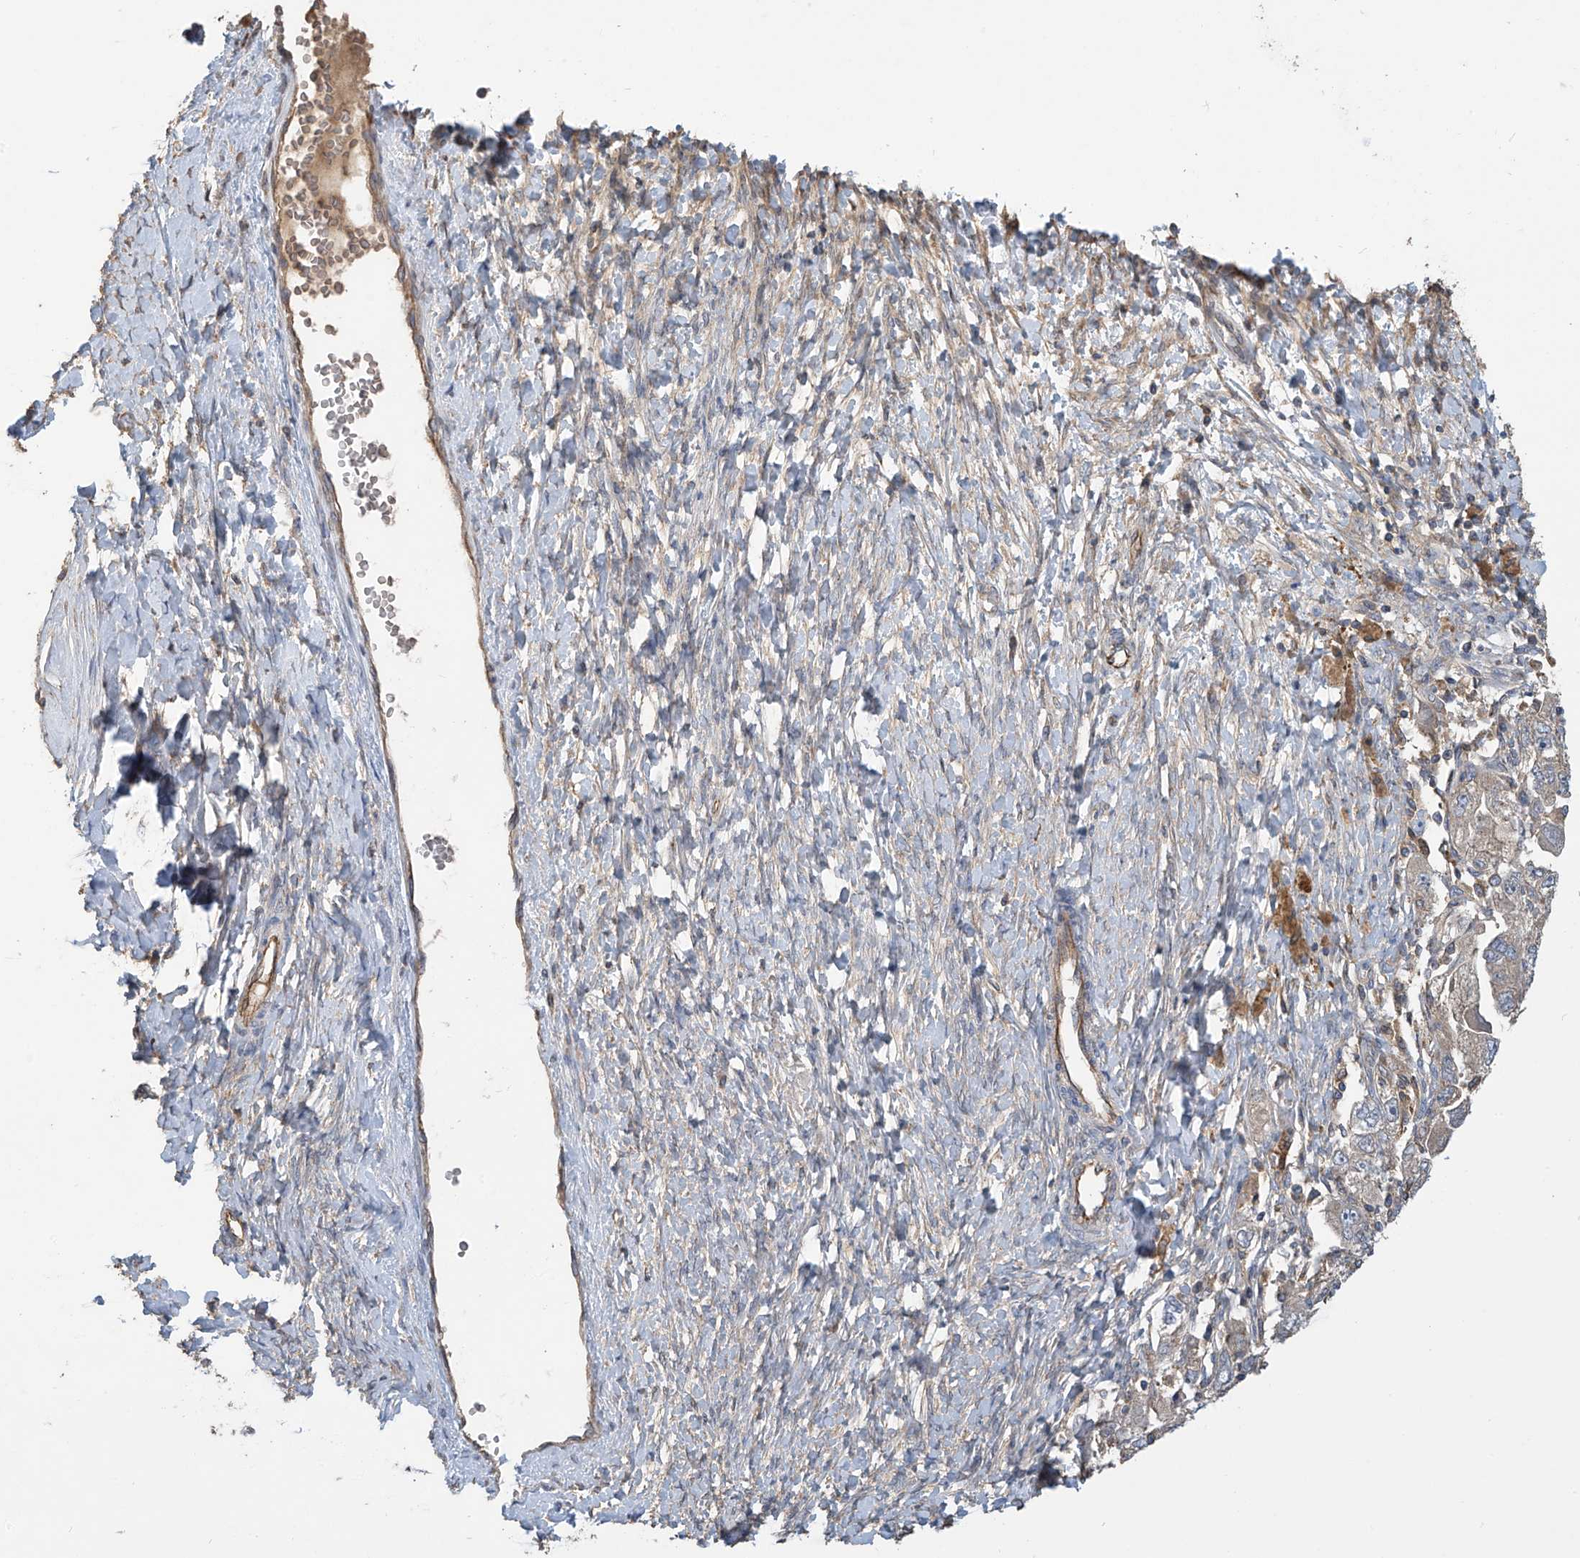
{"staining": {"intensity": "weak", "quantity": "25%-75%", "location": "cytoplasmic/membranous"}, "tissue": "ovarian cancer", "cell_type": "Tumor cells", "image_type": "cancer", "snomed": [{"axis": "morphology", "description": "Carcinoma, NOS"}, {"axis": "morphology", "description": "Cystadenocarcinoma, serous, NOS"}, {"axis": "topography", "description": "Ovary"}], "caption": "This is an image of immunohistochemistry (IHC) staining of ovarian cancer, which shows weak staining in the cytoplasmic/membranous of tumor cells.", "gene": "PHACTR4", "patient": {"sex": "female", "age": 69}}